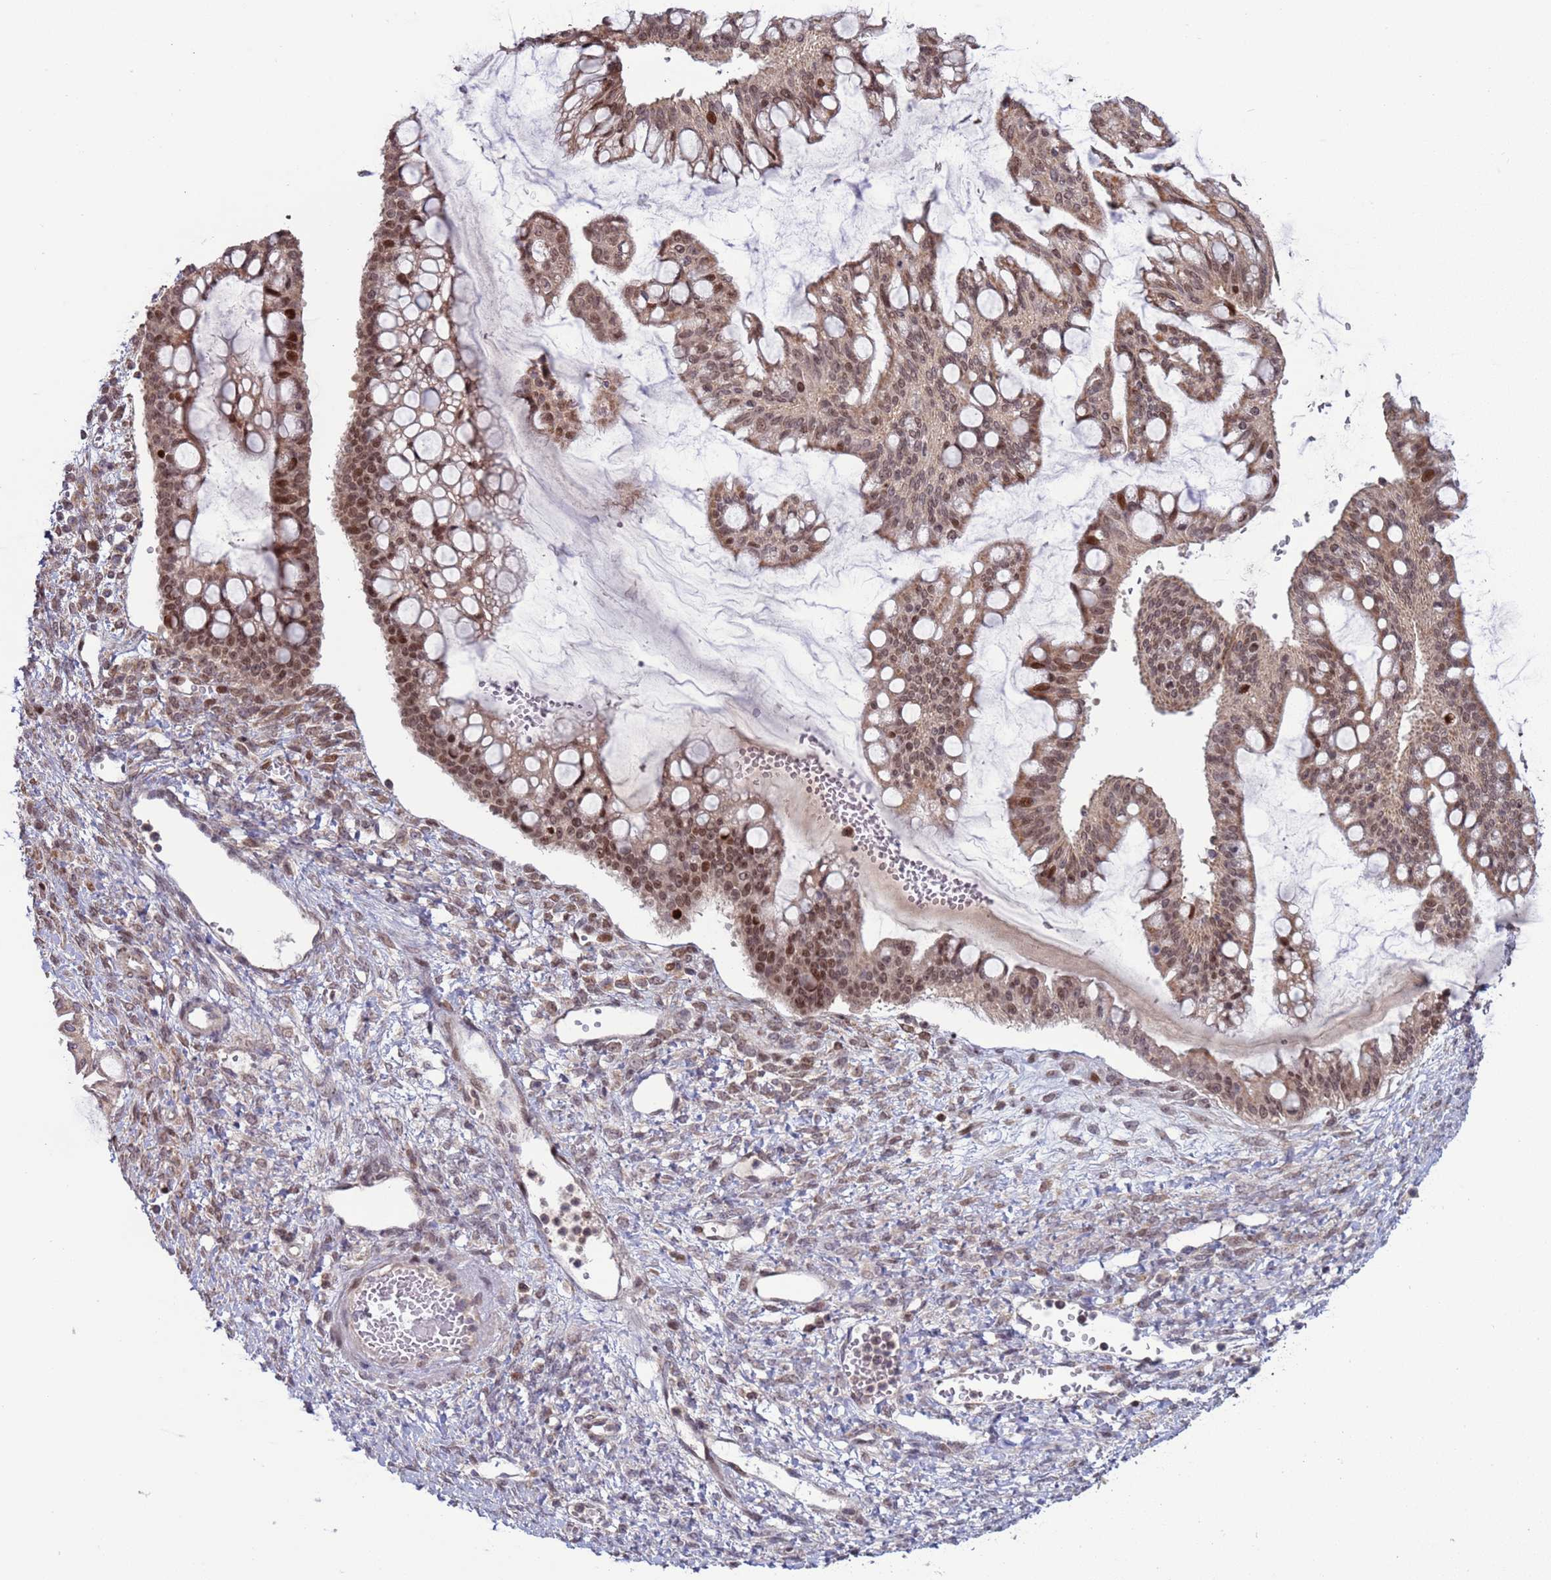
{"staining": {"intensity": "moderate", "quantity": ">75%", "location": "nuclear"}, "tissue": "ovarian cancer", "cell_type": "Tumor cells", "image_type": "cancer", "snomed": [{"axis": "morphology", "description": "Cystadenocarcinoma, mucinous, NOS"}, {"axis": "topography", "description": "Ovary"}], "caption": "High-magnification brightfield microscopy of ovarian mucinous cystadenocarcinoma stained with DAB (brown) and counterstained with hematoxylin (blue). tumor cells exhibit moderate nuclear expression is identified in about>75% of cells.", "gene": "RCOR2", "patient": {"sex": "female", "age": 73}}